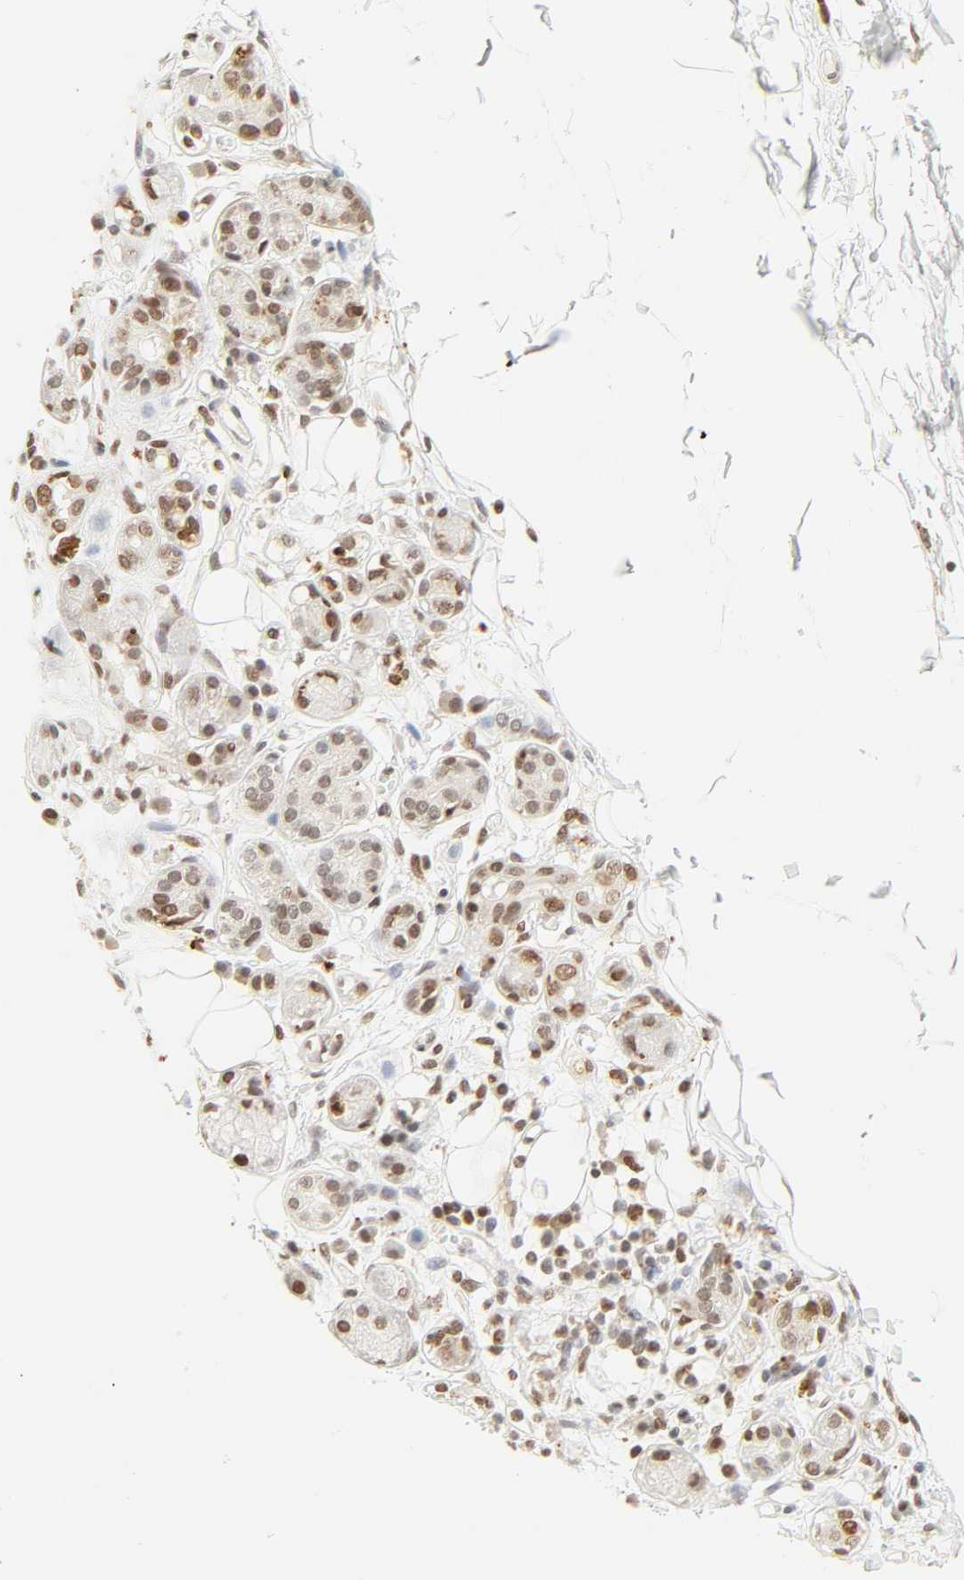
{"staining": {"intensity": "moderate", "quantity": ">75%", "location": "nuclear"}, "tissue": "adipose tissue", "cell_type": "Adipocytes", "image_type": "normal", "snomed": [{"axis": "morphology", "description": "Normal tissue, NOS"}, {"axis": "morphology", "description": "Inflammation, NOS"}, {"axis": "topography", "description": "Vascular tissue"}, {"axis": "topography", "description": "Salivary gland"}], "caption": "Immunohistochemical staining of normal human adipose tissue reveals >75% levels of moderate nuclear protein expression in approximately >75% of adipocytes.", "gene": "DAZAP1", "patient": {"sex": "female", "age": 75}}